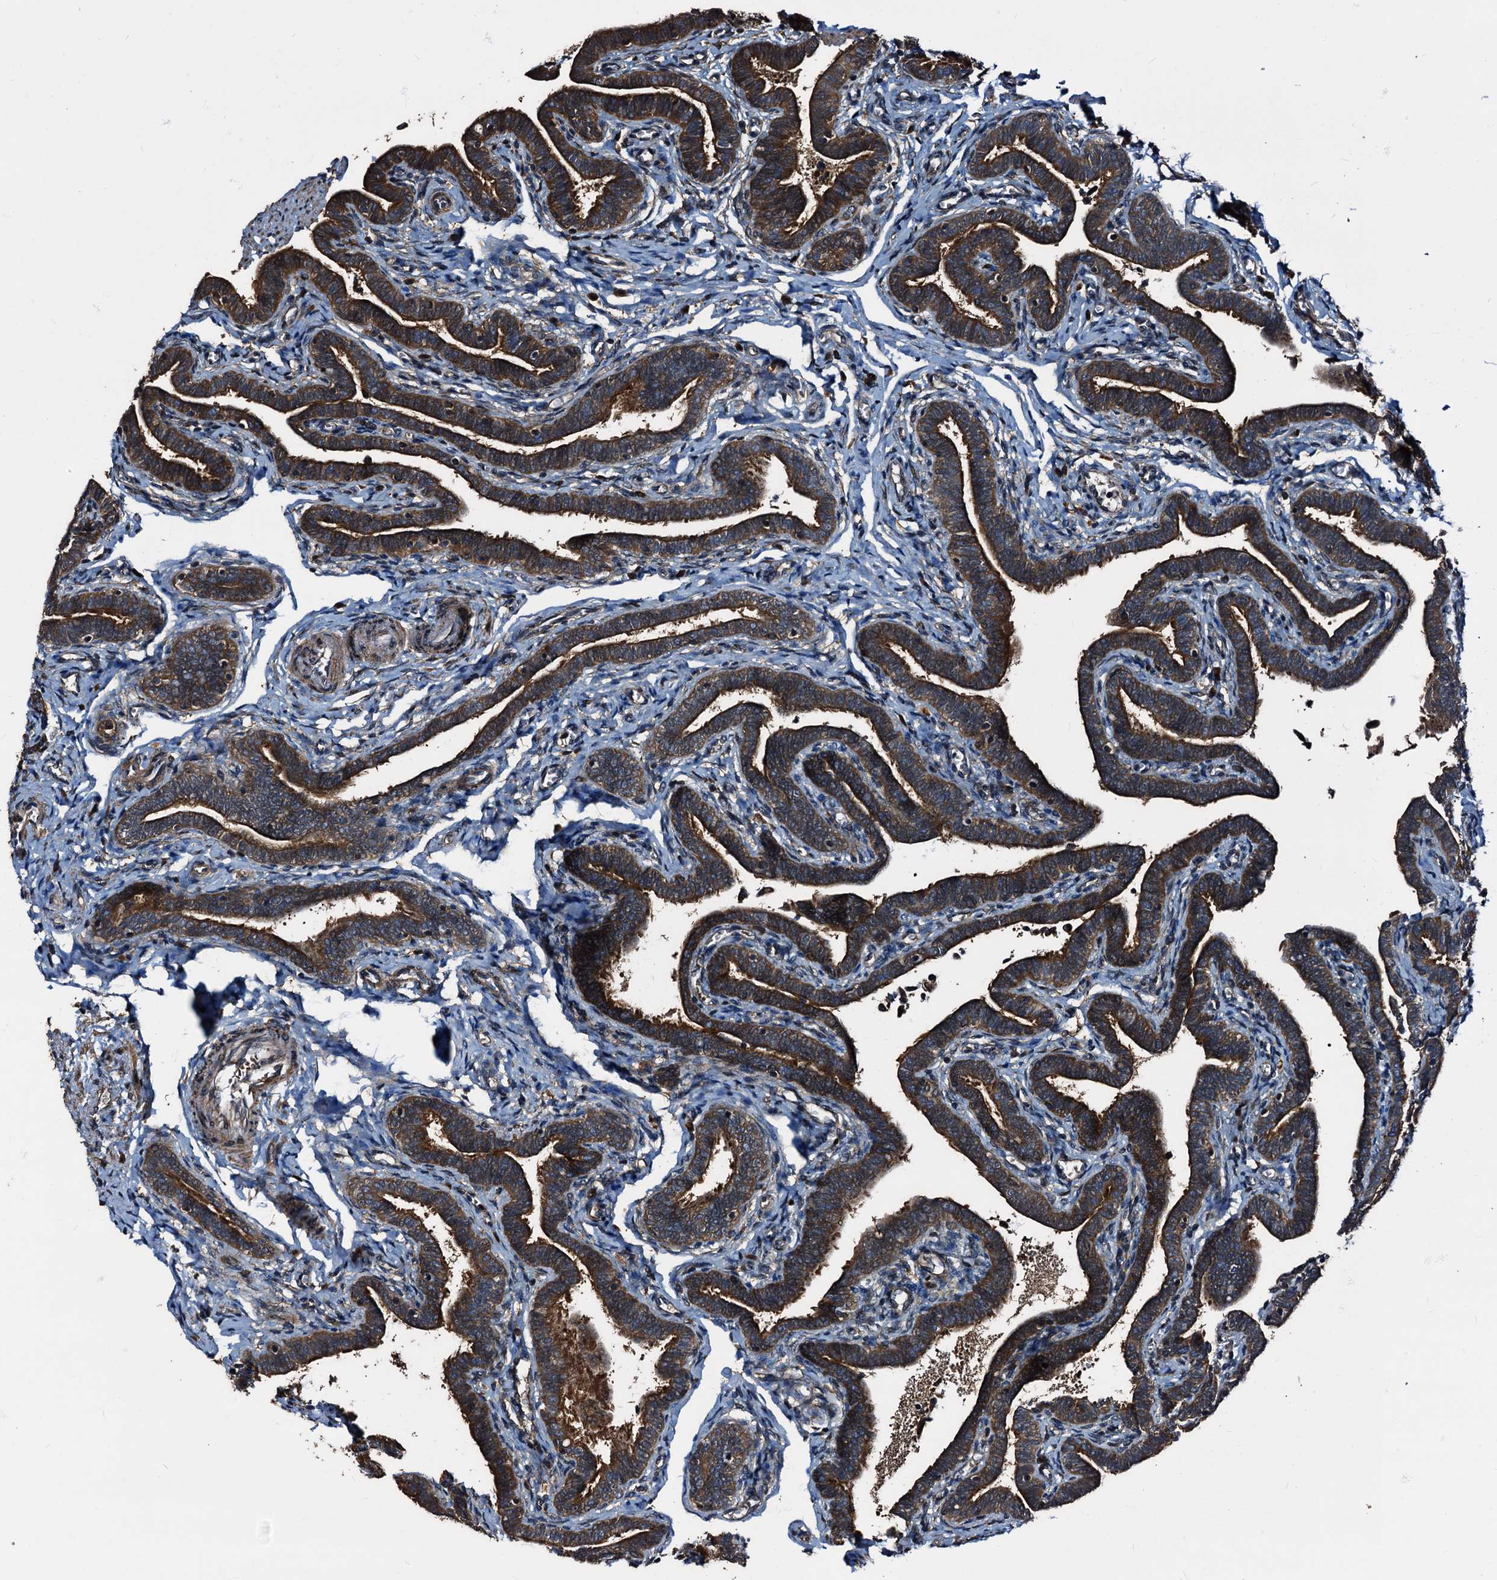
{"staining": {"intensity": "strong", "quantity": ">75%", "location": "cytoplasmic/membranous"}, "tissue": "fallopian tube", "cell_type": "Glandular cells", "image_type": "normal", "snomed": [{"axis": "morphology", "description": "Normal tissue, NOS"}, {"axis": "topography", "description": "Fallopian tube"}], "caption": "The histopathology image shows staining of benign fallopian tube, revealing strong cytoplasmic/membranous protein expression (brown color) within glandular cells. The staining was performed using DAB, with brown indicating positive protein expression. Nuclei are stained blue with hematoxylin.", "gene": "PEX5", "patient": {"sex": "female", "age": 36}}